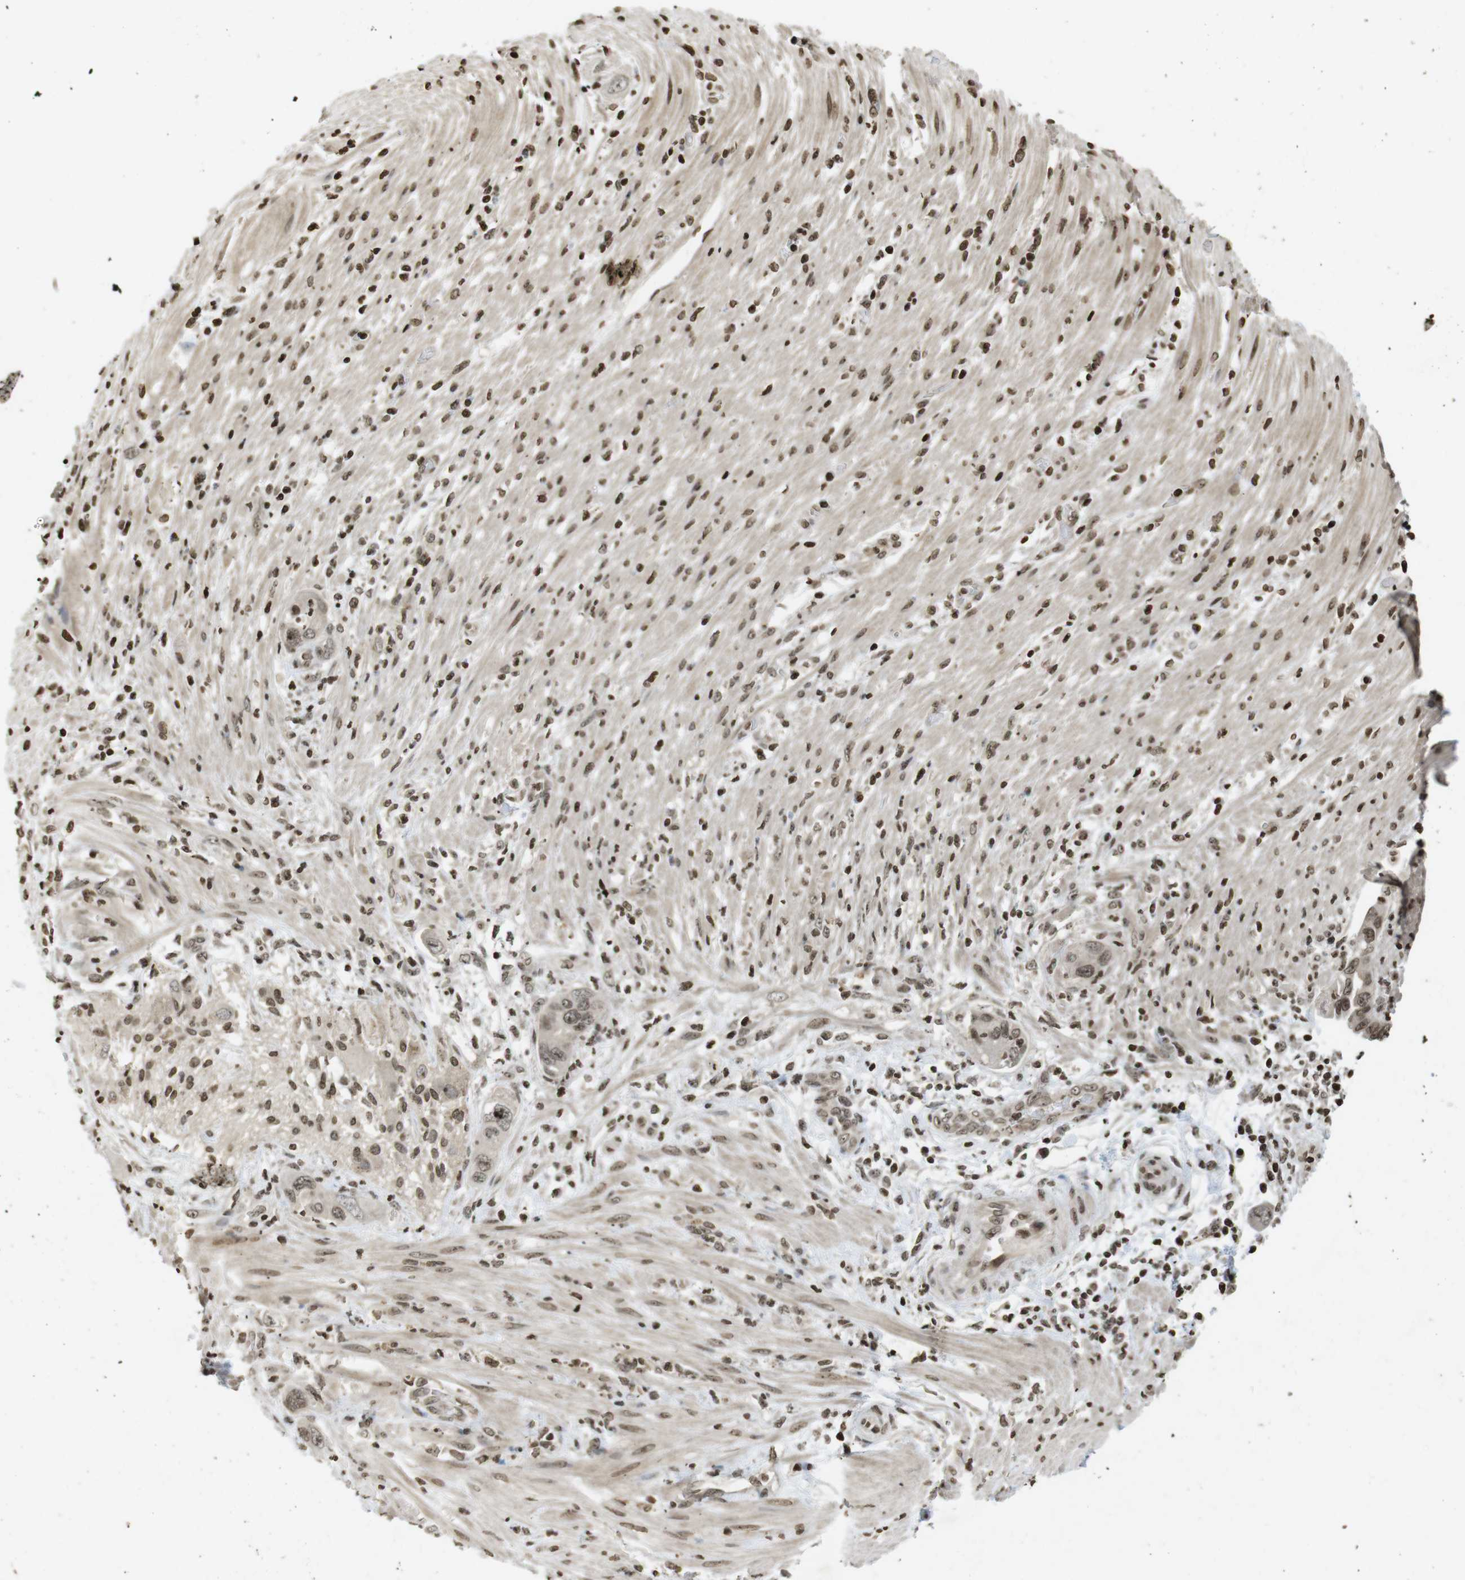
{"staining": {"intensity": "moderate", "quantity": ">75%", "location": "cytoplasmic/membranous,nuclear"}, "tissue": "pancreatic cancer", "cell_type": "Tumor cells", "image_type": "cancer", "snomed": [{"axis": "morphology", "description": "Adenocarcinoma, NOS"}, {"axis": "topography", "description": "Pancreas"}], "caption": "The image displays a brown stain indicating the presence of a protein in the cytoplasmic/membranous and nuclear of tumor cells in pancreatic adenocarcinoma.", "gene": "FOXA3", "patient": {"sex": "female", "age": 71}}